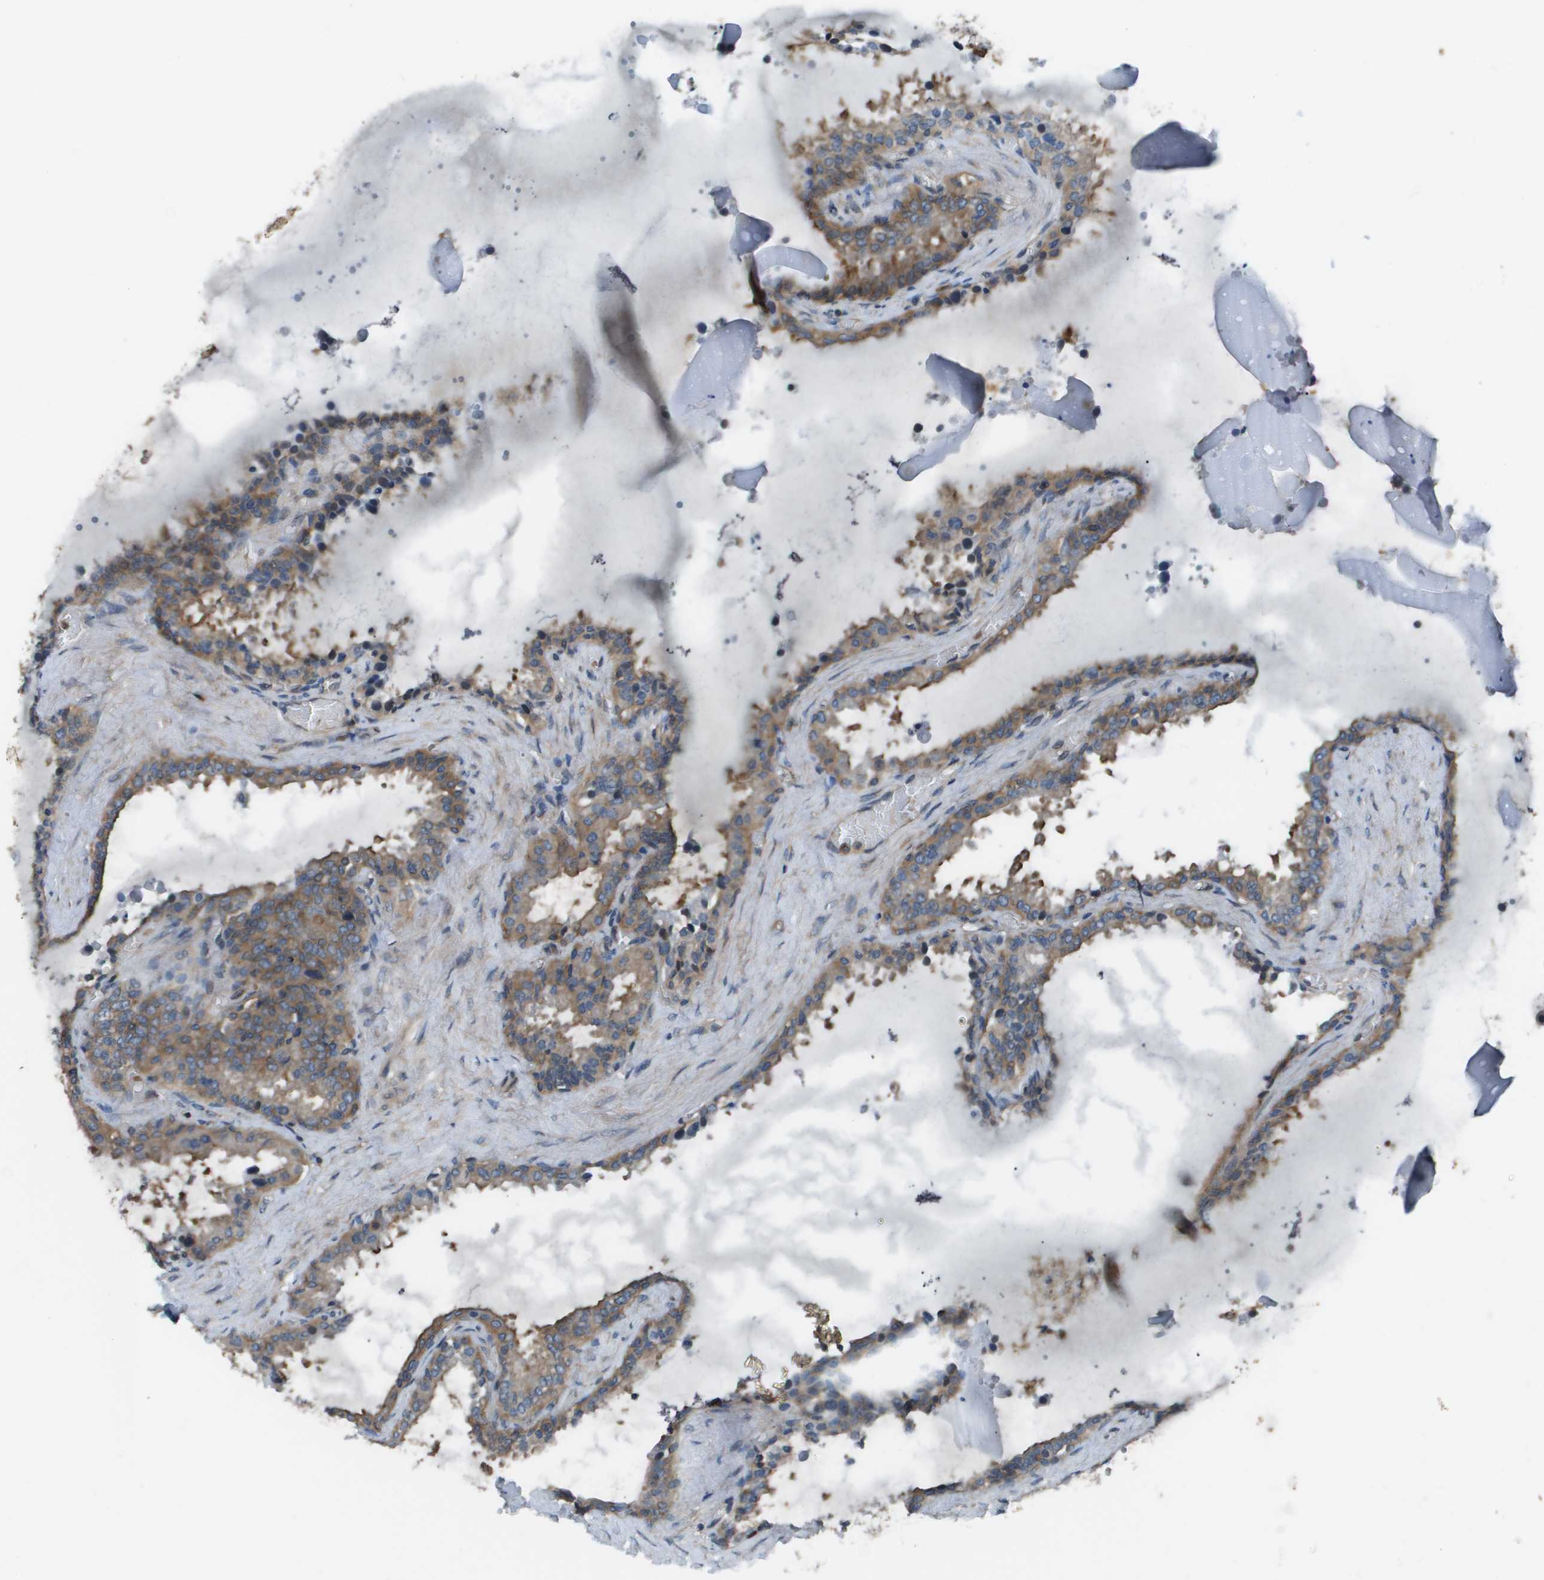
{"staining": {"intensity": "moderate", "quantity": ">75%", "location": "cytoplasmic/membranous"}, "tissue": "seminal vesicle", "cell_type": "Glandular cells", "image_type": "normal", "snomed": [{"axis": "morphology", "description": "Normal tissue, NOS"}, {"axis": "topography", "description": "Seminal veicle"}], "caption": "This photomicrograph exhibits IHC staining of unremarkable human seminal vesicle, with medium moderate cytoplasmic/membranous positivity in approximately >75% of glandular cells.", "gene": "EIF3B", "patient": {"sex": "male", "age": 46}}